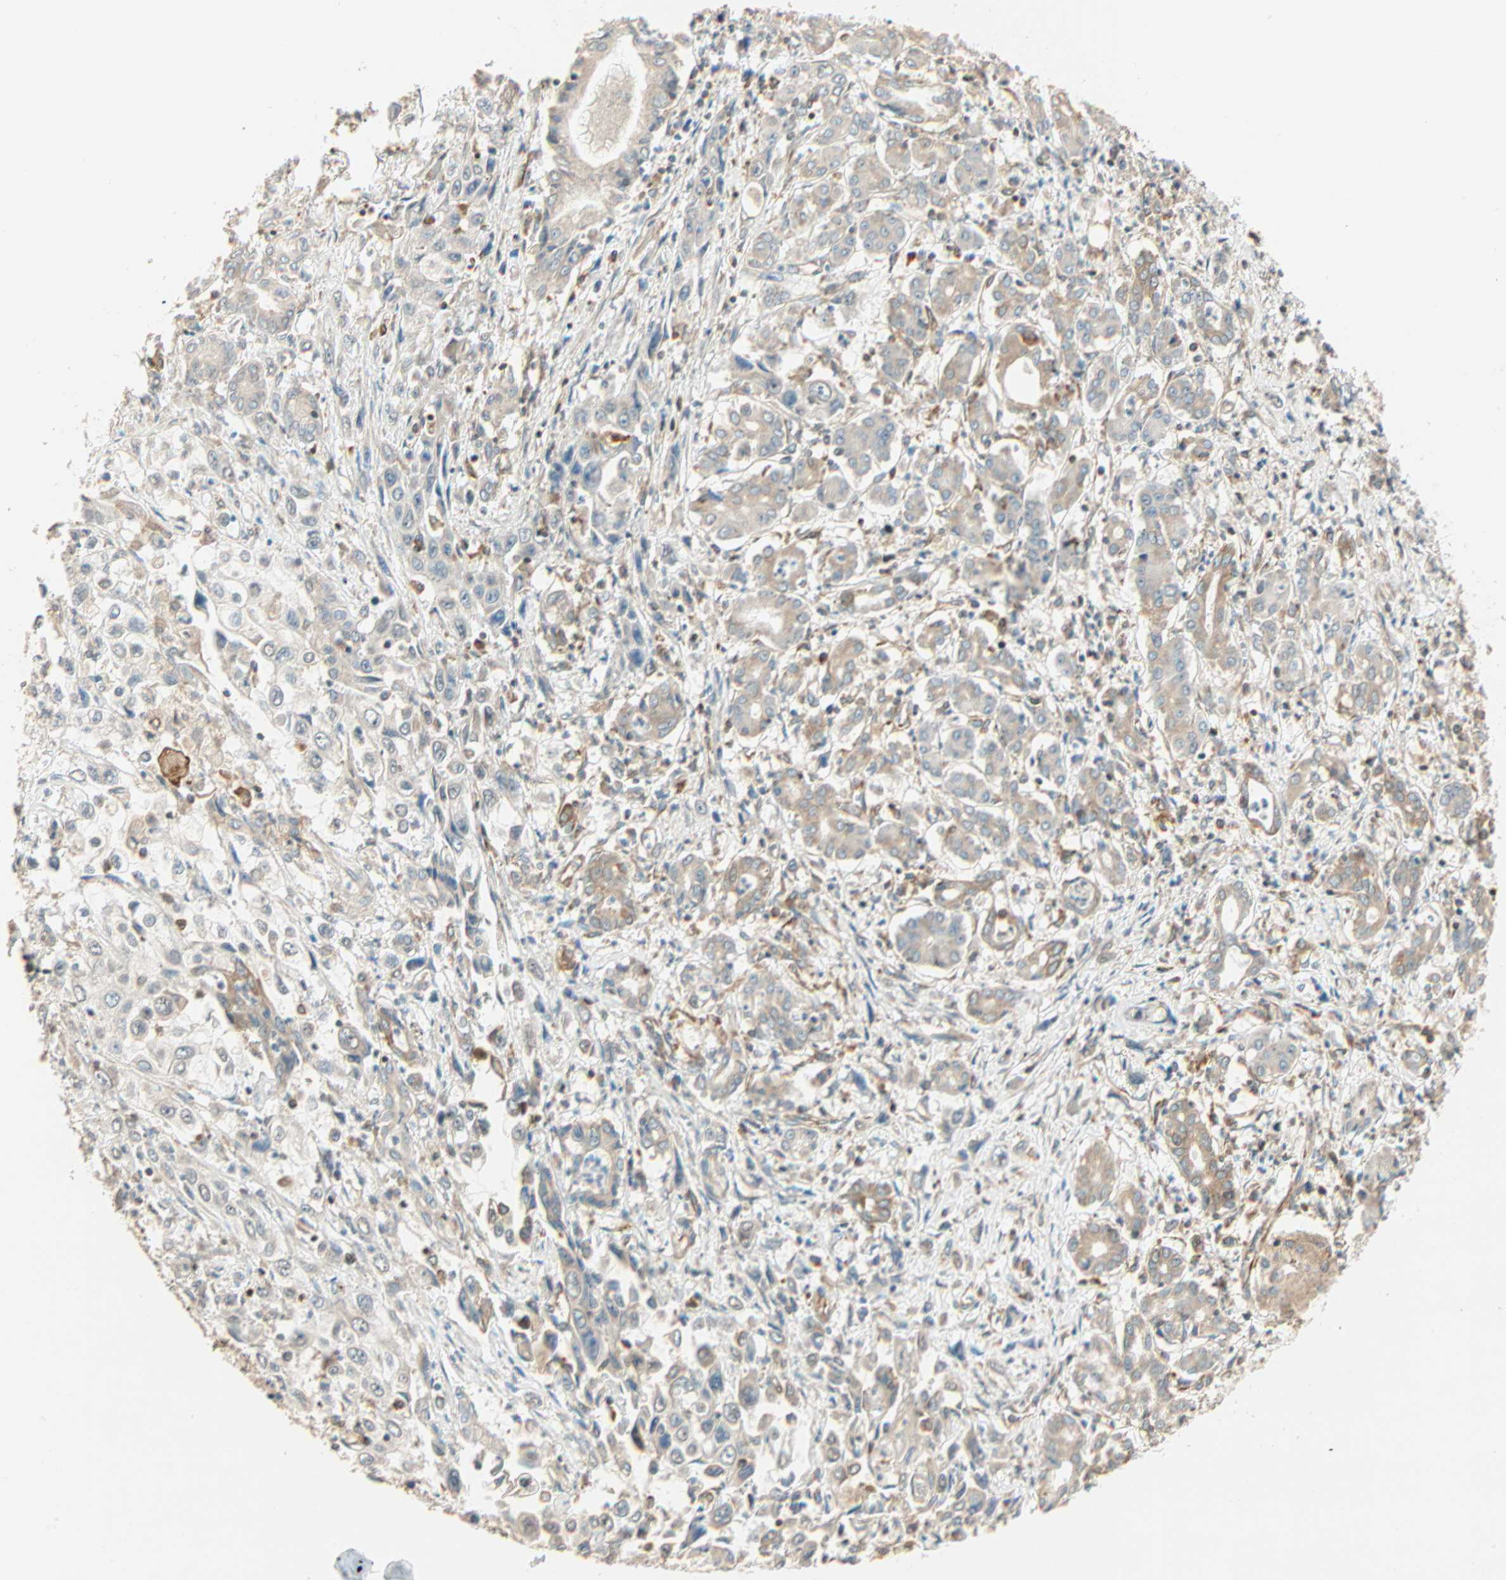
{"staining": {"intensity": "weak", "quantity": ">75%", "location": "cytoplasmic/membranous"}, "tissue": "pancreatic cancer", "cell_type": "Tumor cells", "image_type": "cancer", "snomed": [{"axis": "morphology", "description": "Adenocarcinoma, NOS"}, {"axis": "topography", "description": "Pancreas"}], "caption": "Adenocarcinoma (pancreatic) stained for a protein shows weak cytoplasmic/membranous positivity in tumor cells.", "gene": "PNPLA6", "patient": {"sex": "male", "age": 70}}